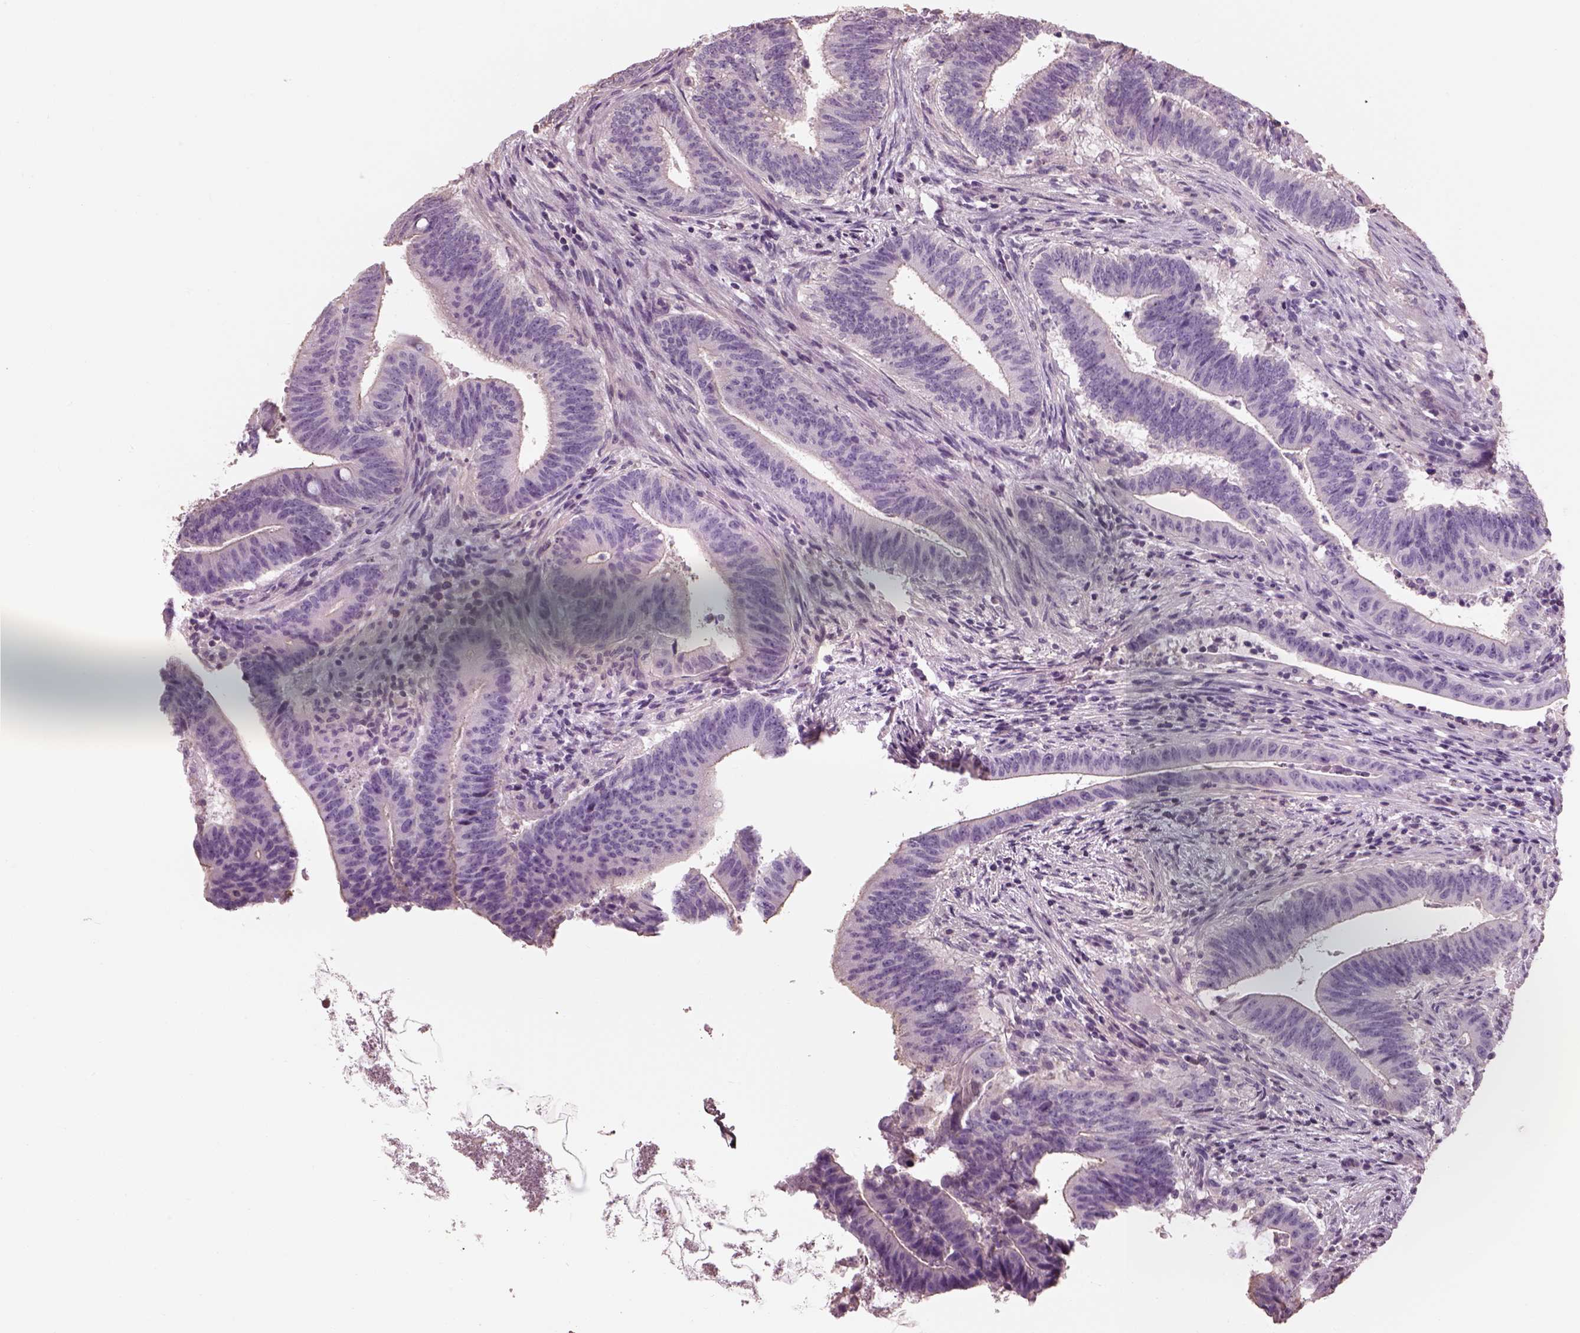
{"staining": {"intensity": "negative", "quantity": "none", "location": "none"}, "tissue": "colorectal cancer", "cell_type": "Tumor cells", "image_type": "cancer", "snomed": [{"axis": "morphology", "description": "Adenocarcinoma, NOS"}, {"axis": "topography", "description": "Colon"}], "caption": "Protein analysis of colorectal cancer (adenocarcinoma) exhibits no significant positivity in tumor cells. (DAB immunohistochemistry (IHC) with hematoxylin counter stain).", "gene": "OTUD6A", "patient": {"sex": "female", "age": 43}}